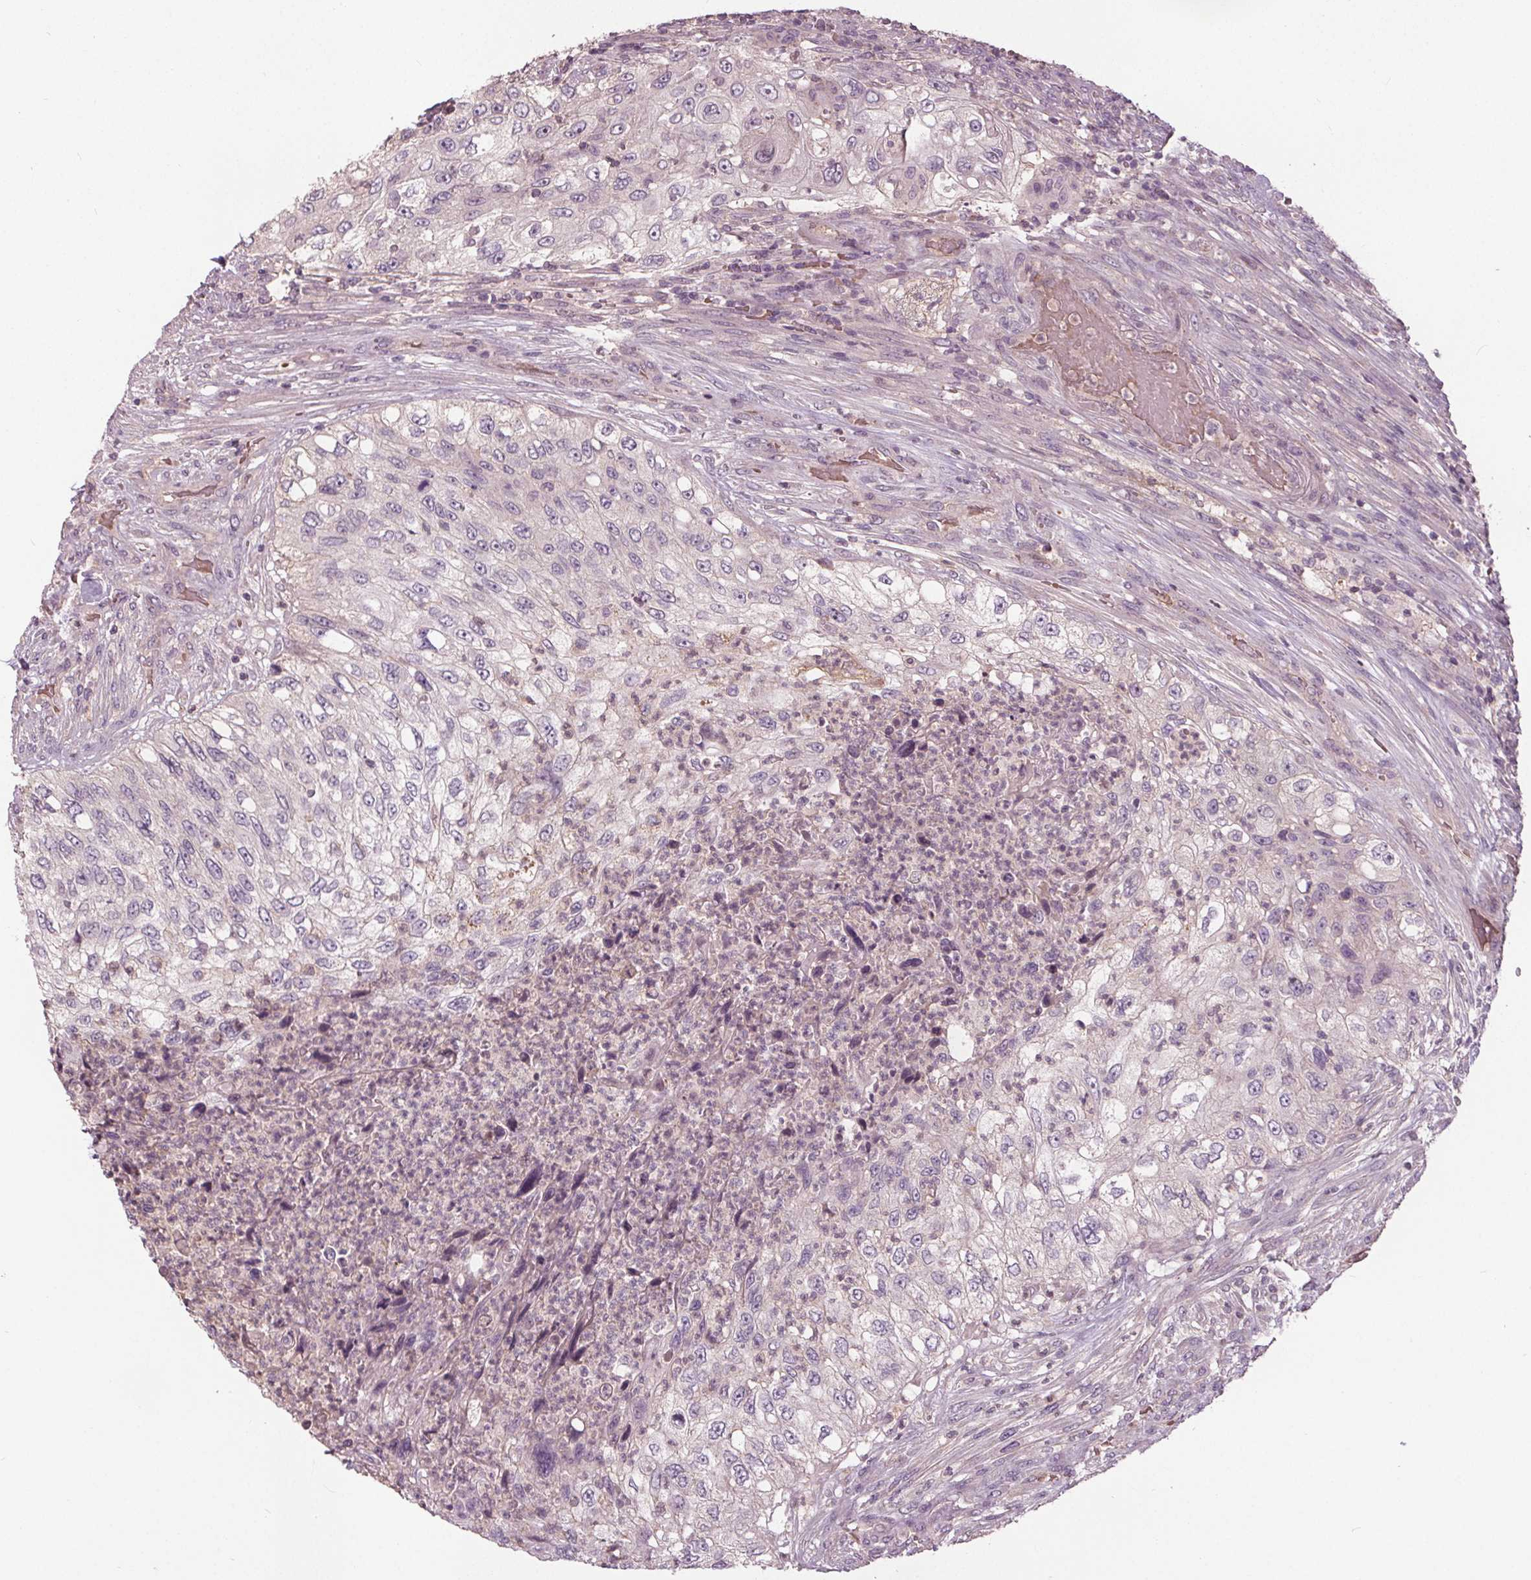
{"staining": {"intensity": "negative", "quantity": "none", "location": "none"}, "tissue": "urothelial cancer", "cell_type": "Tumor cells", "image_type": "cancer", "snomed": [{"axis": "morphology", "description": "Urothelial carcinoma, High grade"}, {"axis": "topography", "description": "Urinary bladder"}], "caption": "Tumor cells are negative for brown protein staining in urothelial cancer. (DAB IHC, high magnification).", "gene": "PDGFD", "patient": {"sex": "female", "age": 60}}